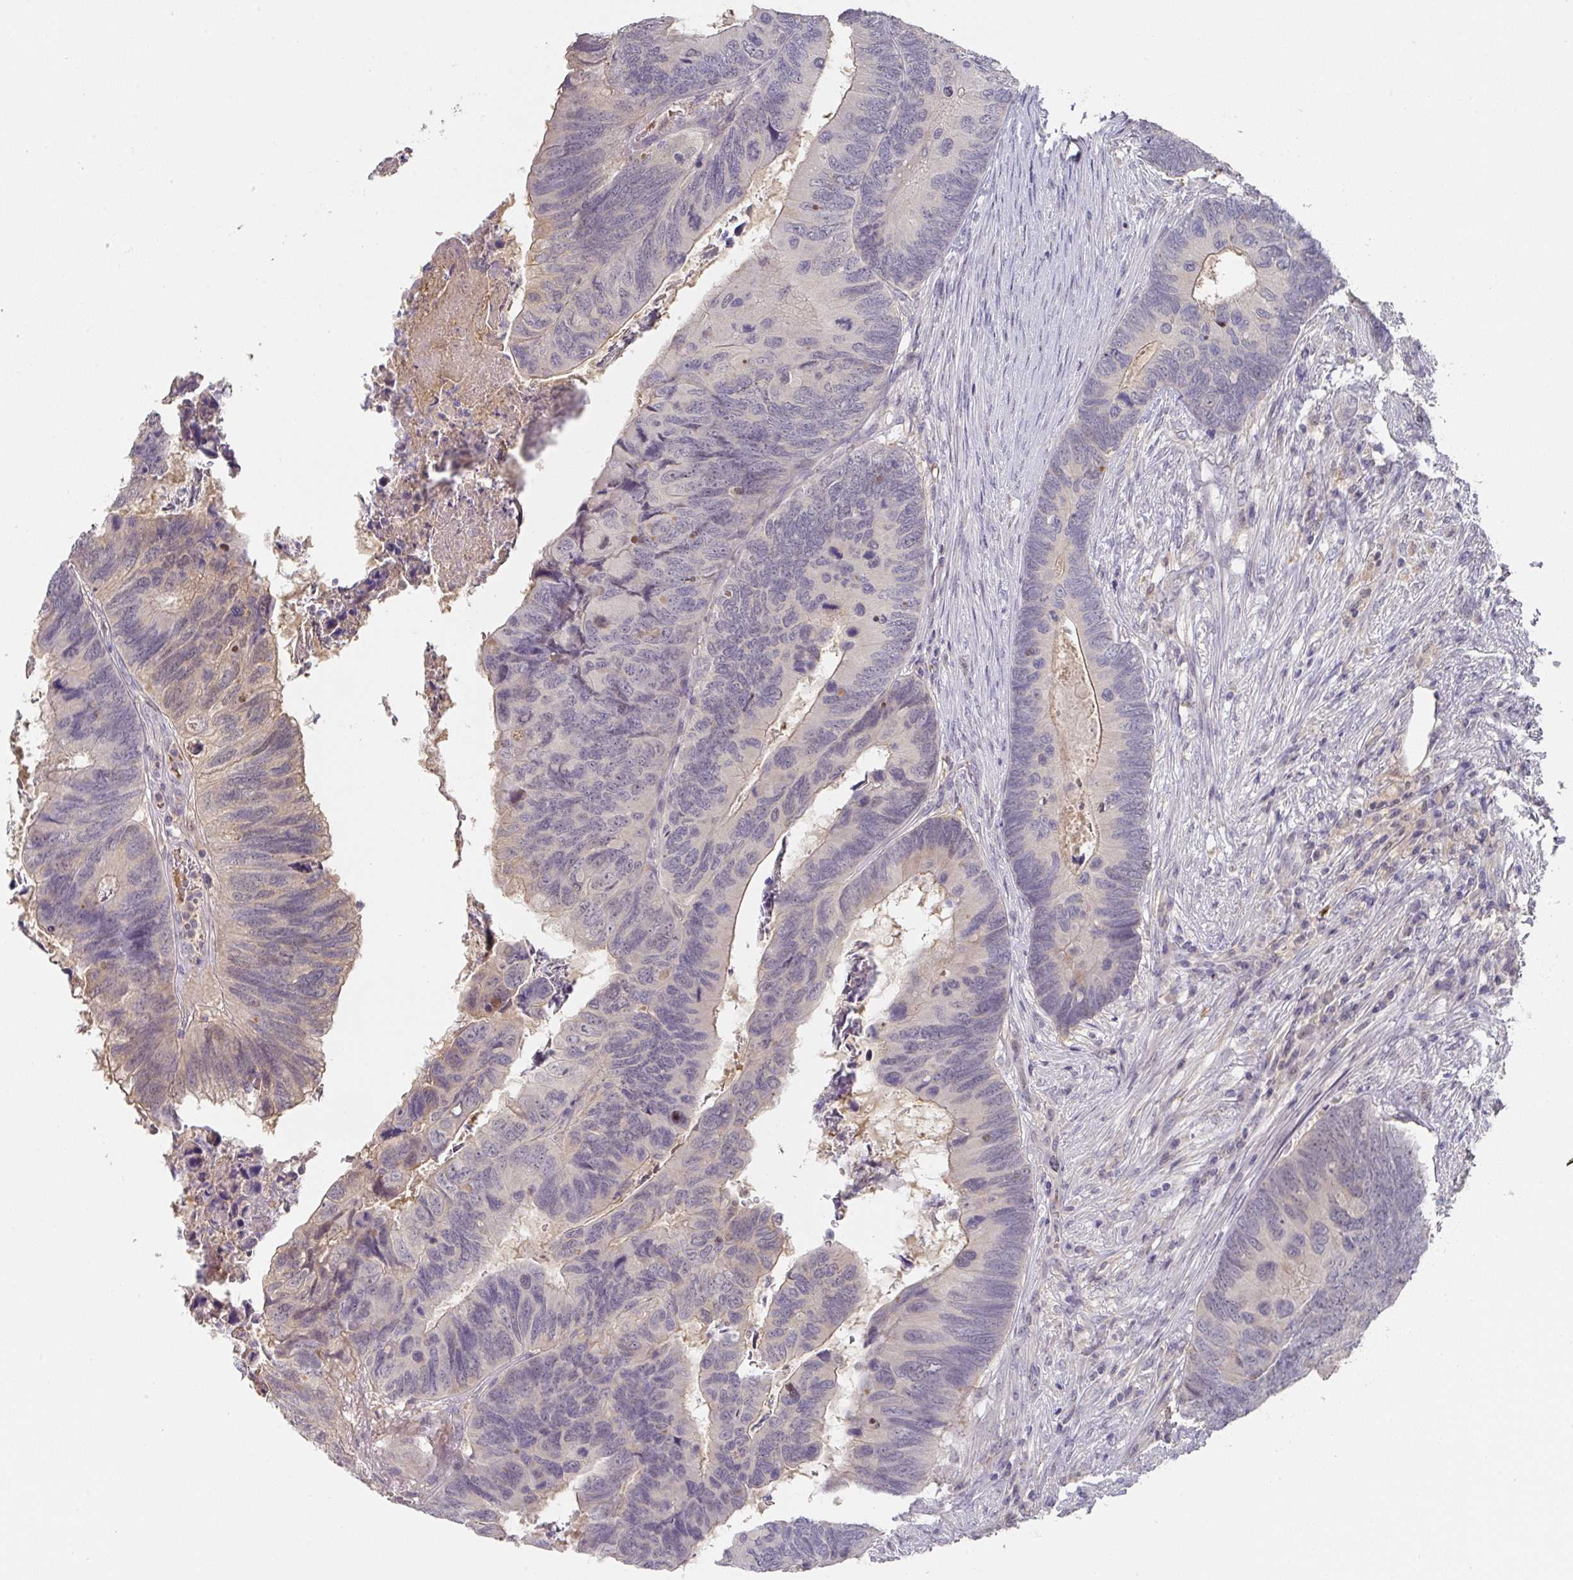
{"staining": {"intensity": "weak", "quantity": "<25%", "location": "cytoplasmic/membranous"}, "tissue": "colorectal cancer", "cell_type": "Tumor cells", "image_type": "cancer", "snomed": [{"axis": "morphology", "description": "Adenocarcinoma, NOS"}, {"axis": "topography", "description": "Colon"}], "caption": "Tumor cells show no significant protein staining in colorectal cancer (adenocarcinoma). The staining is performed using DAB (3,3'-diaminobenzidine) brown chromogen with nuclei counter-stained in using hematoxylin.", "gene": "FOXN4", "patient": {"sex": "female", "age": 67}}